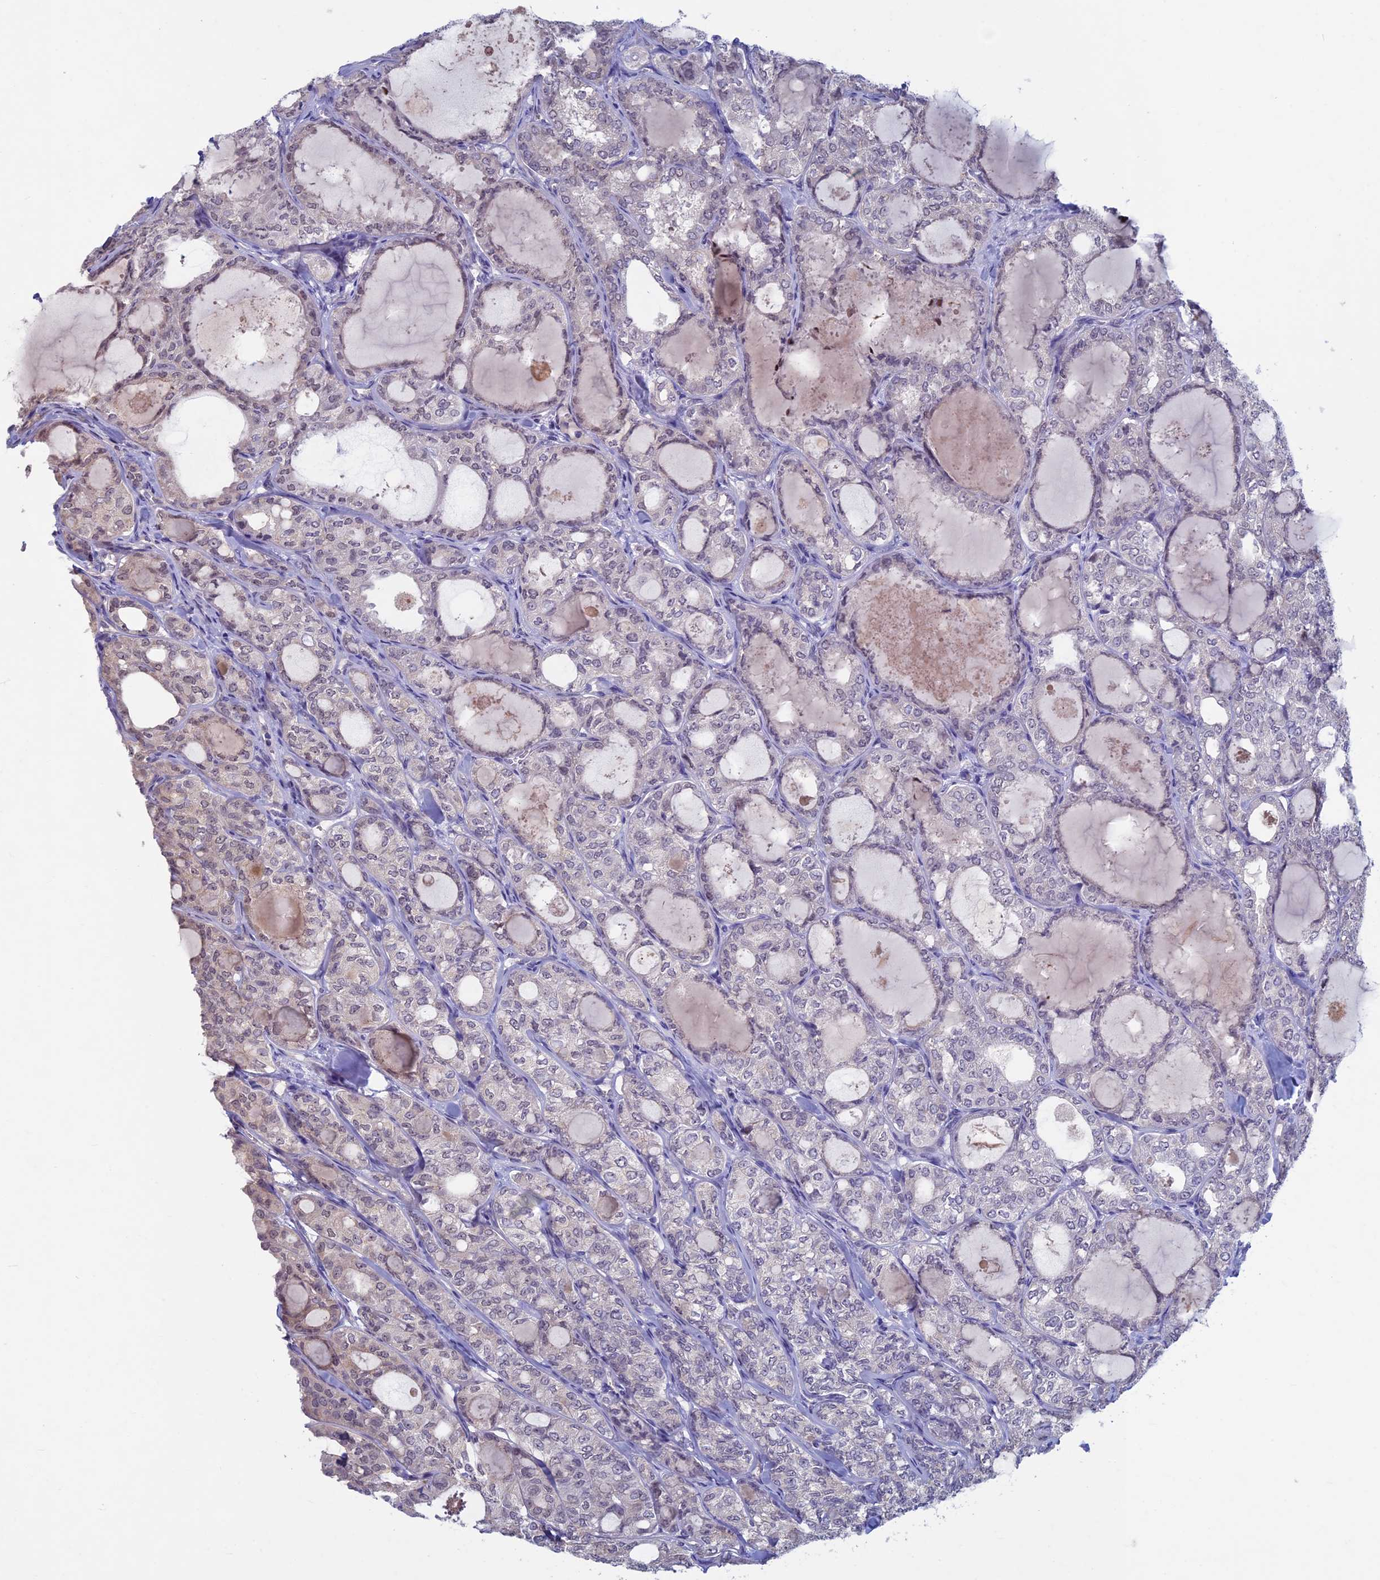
{"staining": {"intensity": "weak", "quantity": "25%-75%", "location": "nuclear"}, "tissue": "thyroid cancer", "cell_type": "Tumor cells", "image_type": "cancer", "snomed": [{"axis": "morphology", "description": "Follicular adenoma carcinoma, NOS"}, {"axis": "topography", "description": "Thyroid gland"}], "caption": "About 25%-75% of tumor cells in human thyroid cancer demonstrate weak nuclear protein staining as visualized by brown immunohistochemical staining.", "gene": "SPIRE1", "patient": {"sex": "male", "age": 75}}